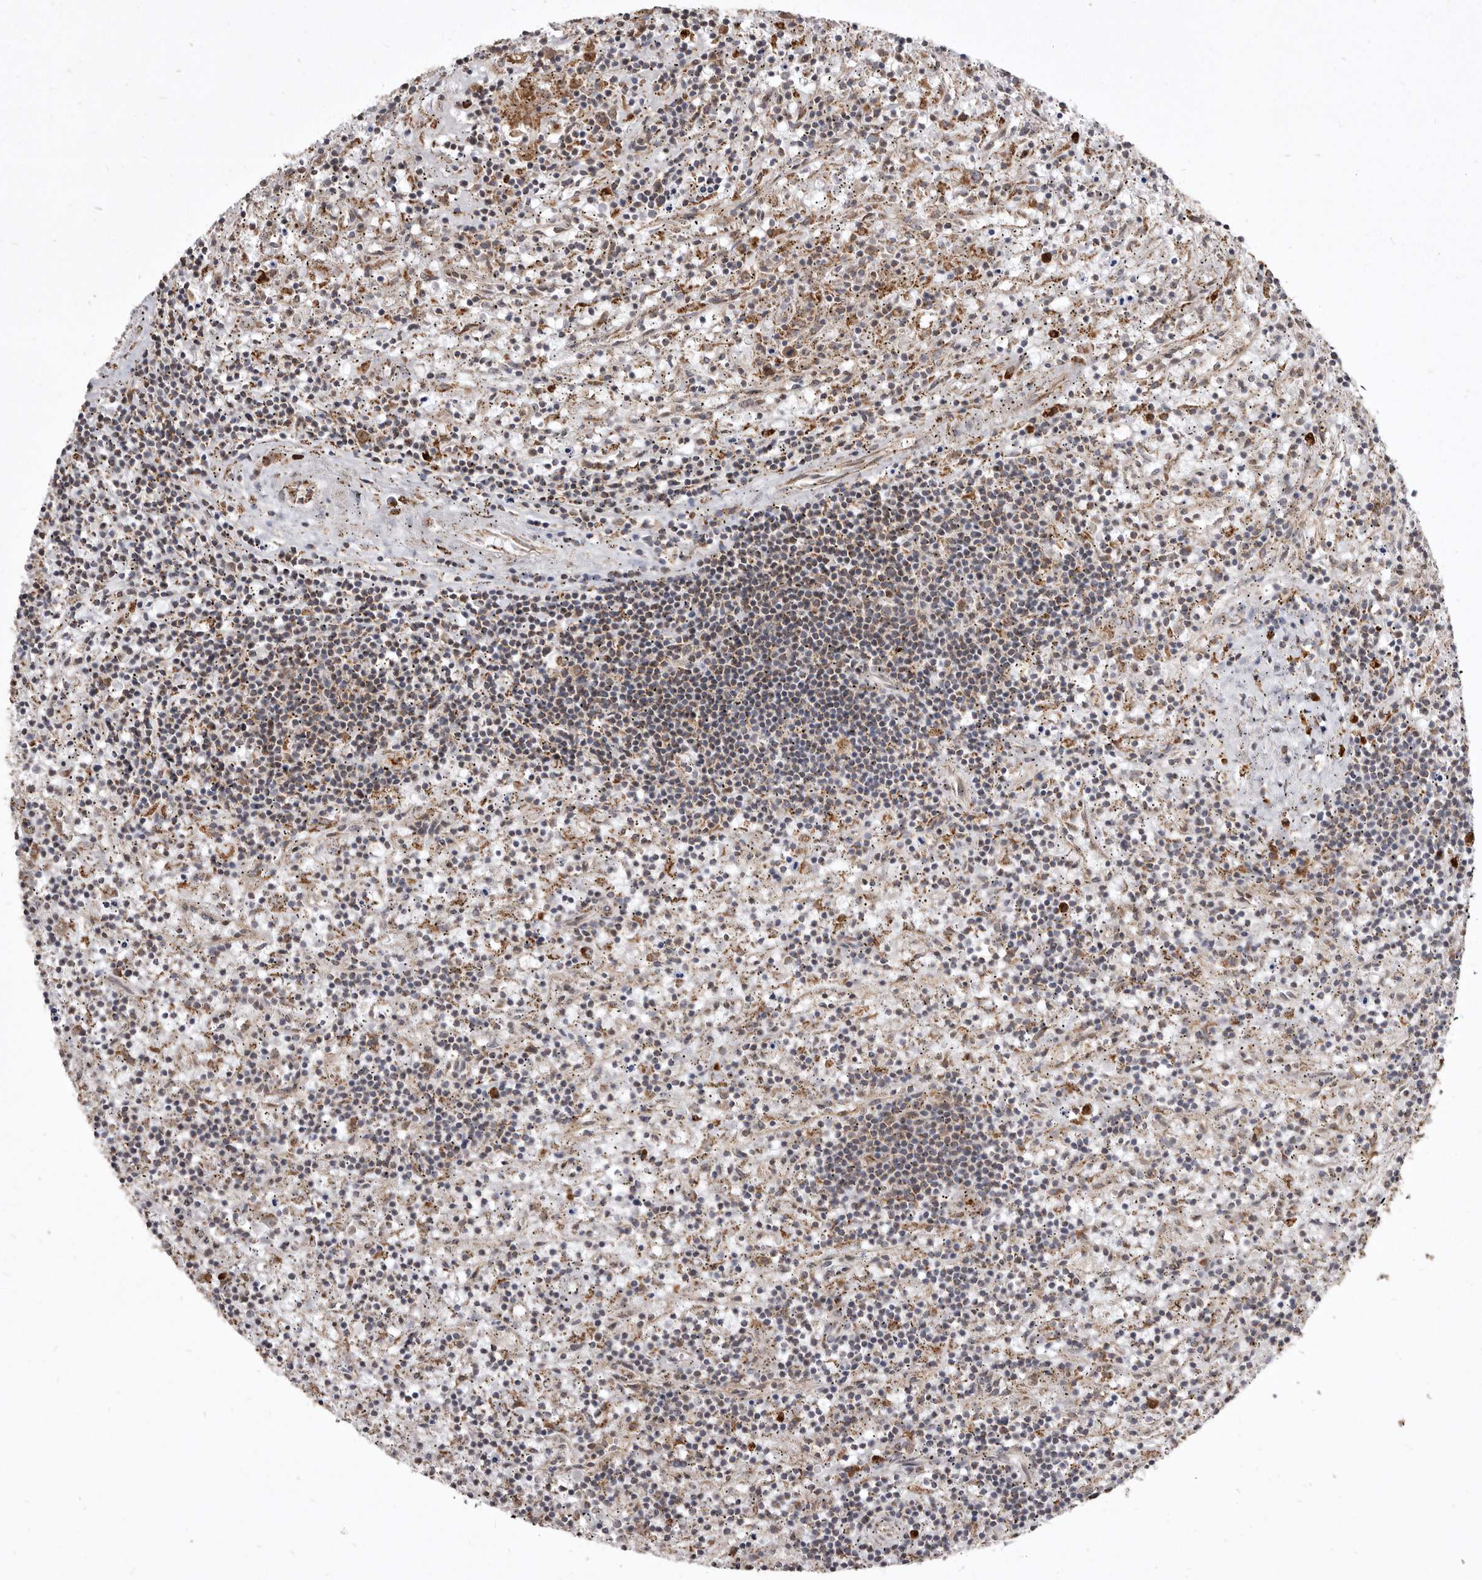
{"staining": {"intensity": "weak", "quantity": "25%-75%", "location": "cytoplasmic/membranous"}, "tissue": "lymphoma", "cell_type": "Tumor cells", "image_type": "cancer", "snomed": [{"axis": "morphology", "description": "Malignant lymphoma, non-Hodgkin's type, Low grade"}, {"axis": "topography", "description": "Spleen"}], "caption": "Weak cytoplasmic/membranous protein positivity is seen in about 25%-75% of tumor cells in malignant lymphoma, non-Hodgkin's type (low-grade).", "gene": "CDK5RAP3", "patient": {"sex": "male", "age": 76}}